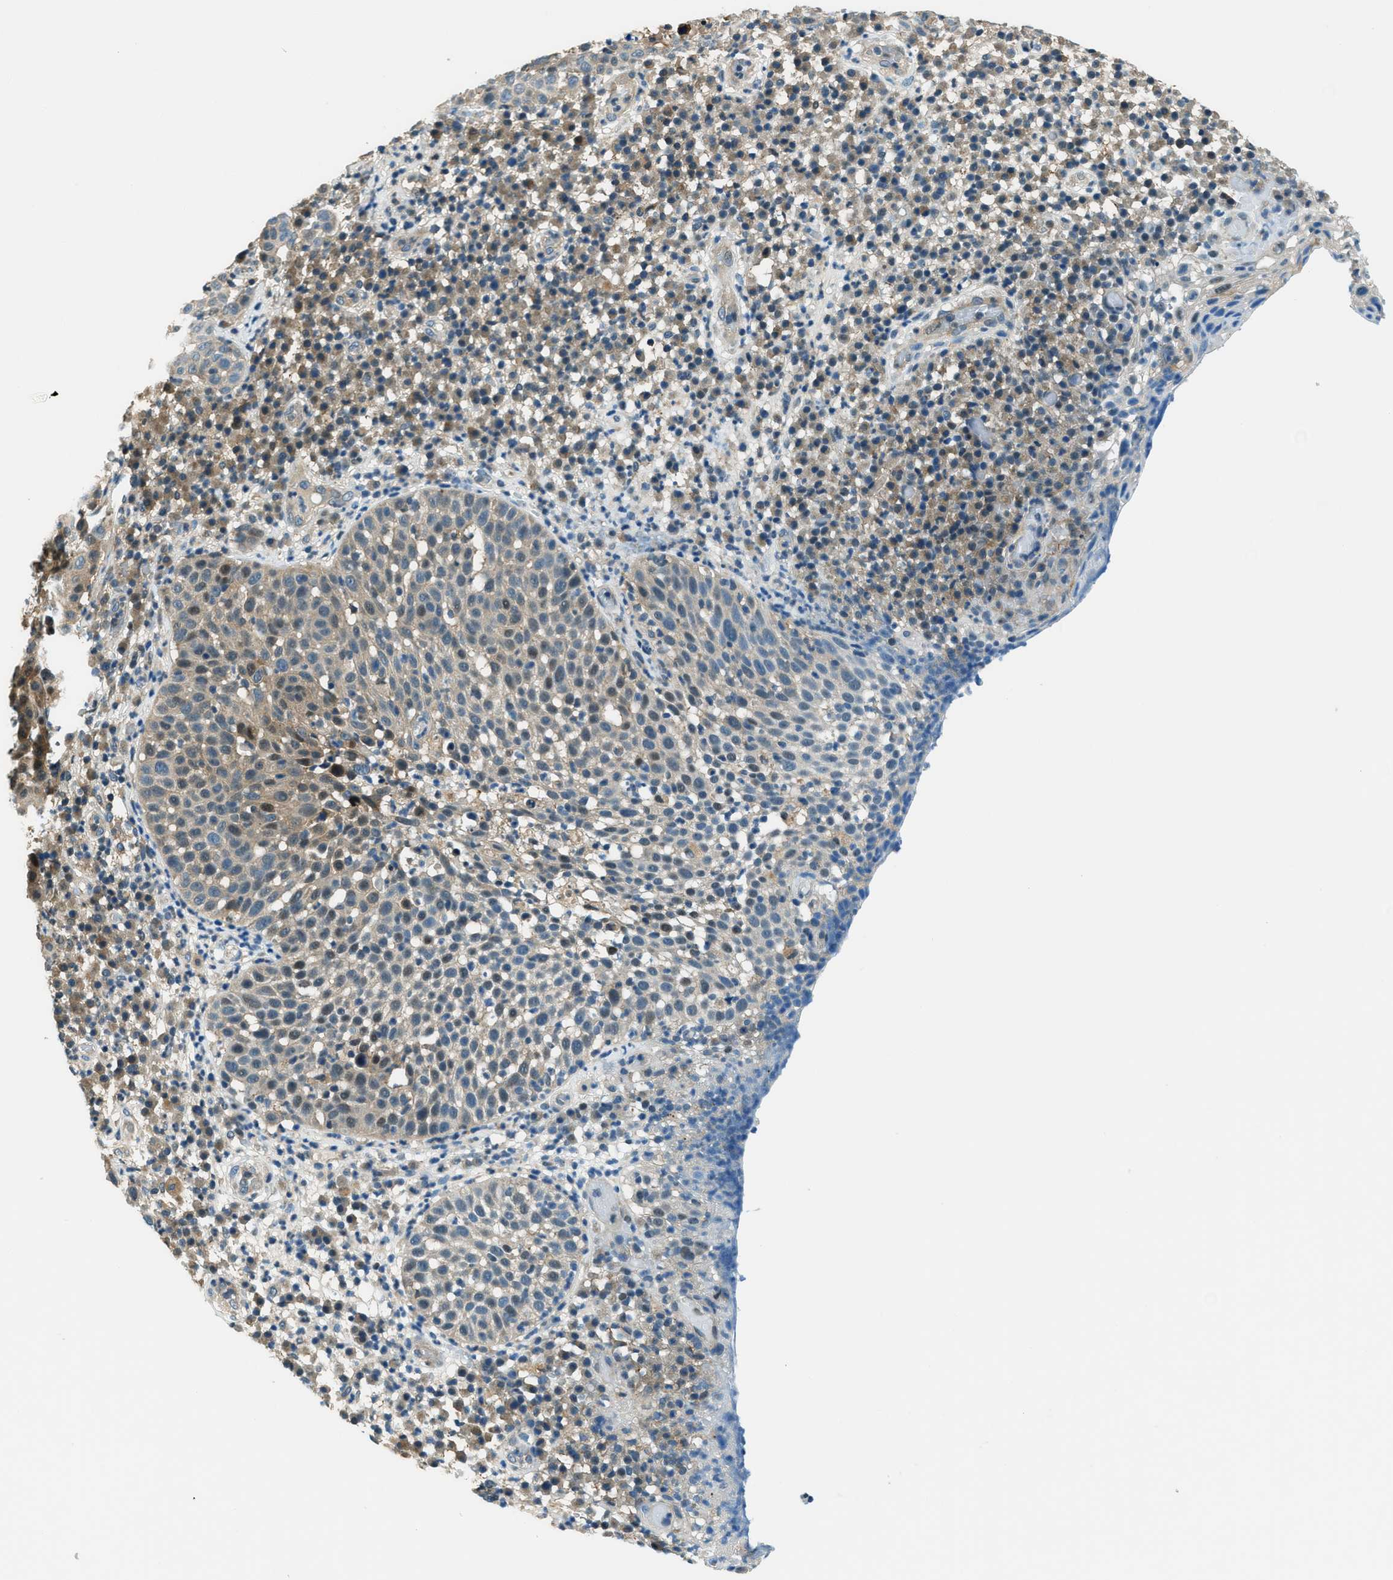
{"staining": {"intensity": "weak", "quantity": "25%-75%", "location": "cytoplasmic/membranous"}, "tissue": "skin cancer", "cell_type": "Tumor cells", "image_type": "cancer", "snomed": [{"axis": "morphology", "description": "Squamous cell carcinoma in situ, NOS"}, {"axis": "morphology", "description": "Squamous cell carcinoma, NOS"}, {"axis": "topography", "description": "Skin"}], "caption": "Skin cancer was stained to show a protein in brown. There is low levels of weak cytoplasmic/membranous staining in approximately 25%-75% of tumor cells.", "gene": "HEBP2", "patient": {"sex": "male", "age": 93}}